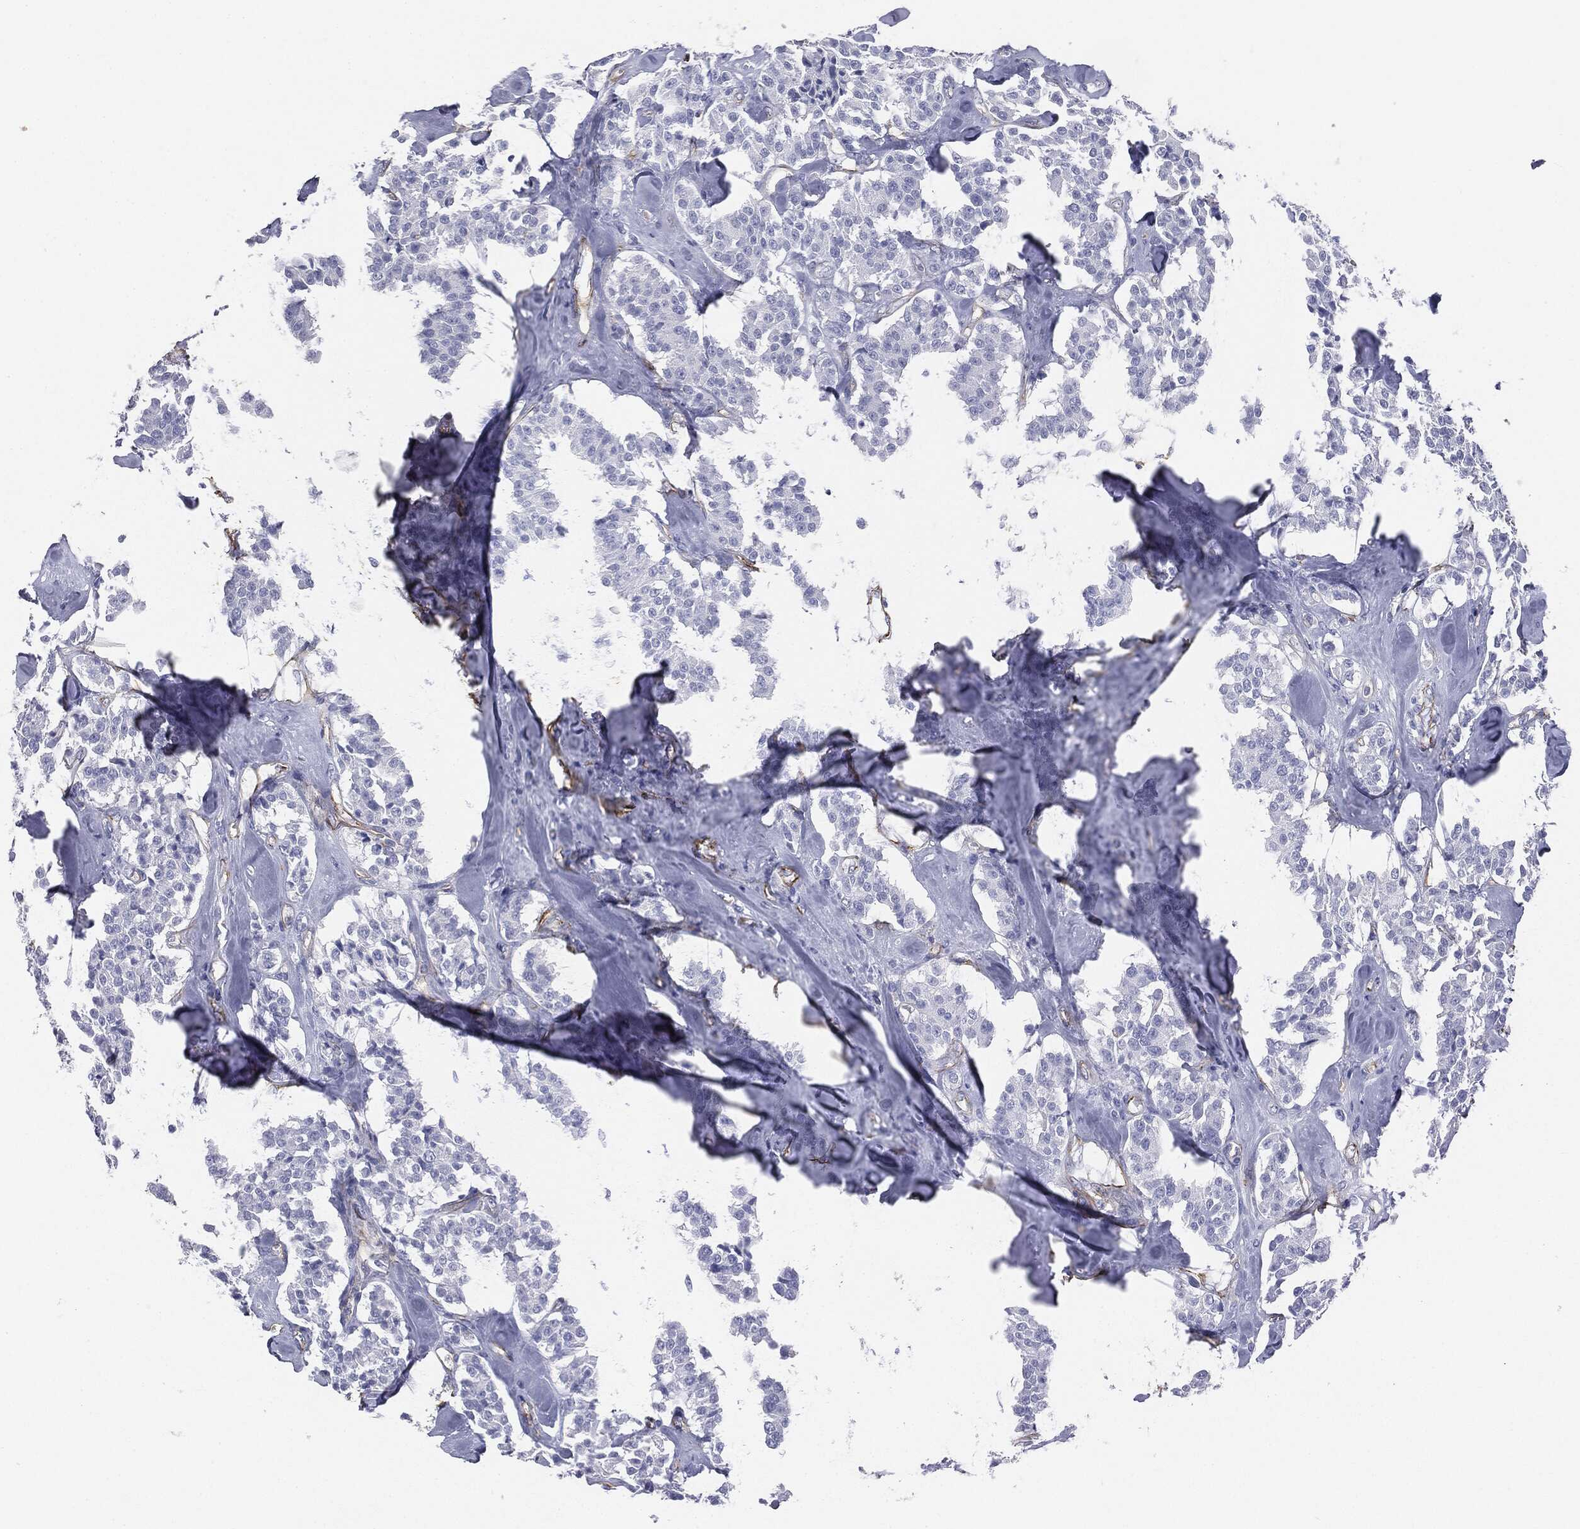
{"staining": {"intensity": "negative", "quantity": "none", "location": "none"}, "tissue": "carcinoid", "cell_type": "Tumor cells", "image_type": "cancer", "snomed": [{"axis": "morphology", "description": "Carcinoid, malignant, NOS"}, {"axis": "topography", "description": "Pancreas"}], "caption": "An IHC histopathology image of carcinoid is shown. There is no staining in tumor cells of carcinoid. The staining is performed using DAB brown chromogen with nuclei counter-stained in using hematoxylin.", "gene": "MUC5AC", "patient": {"sex": "male", "age": 41}}